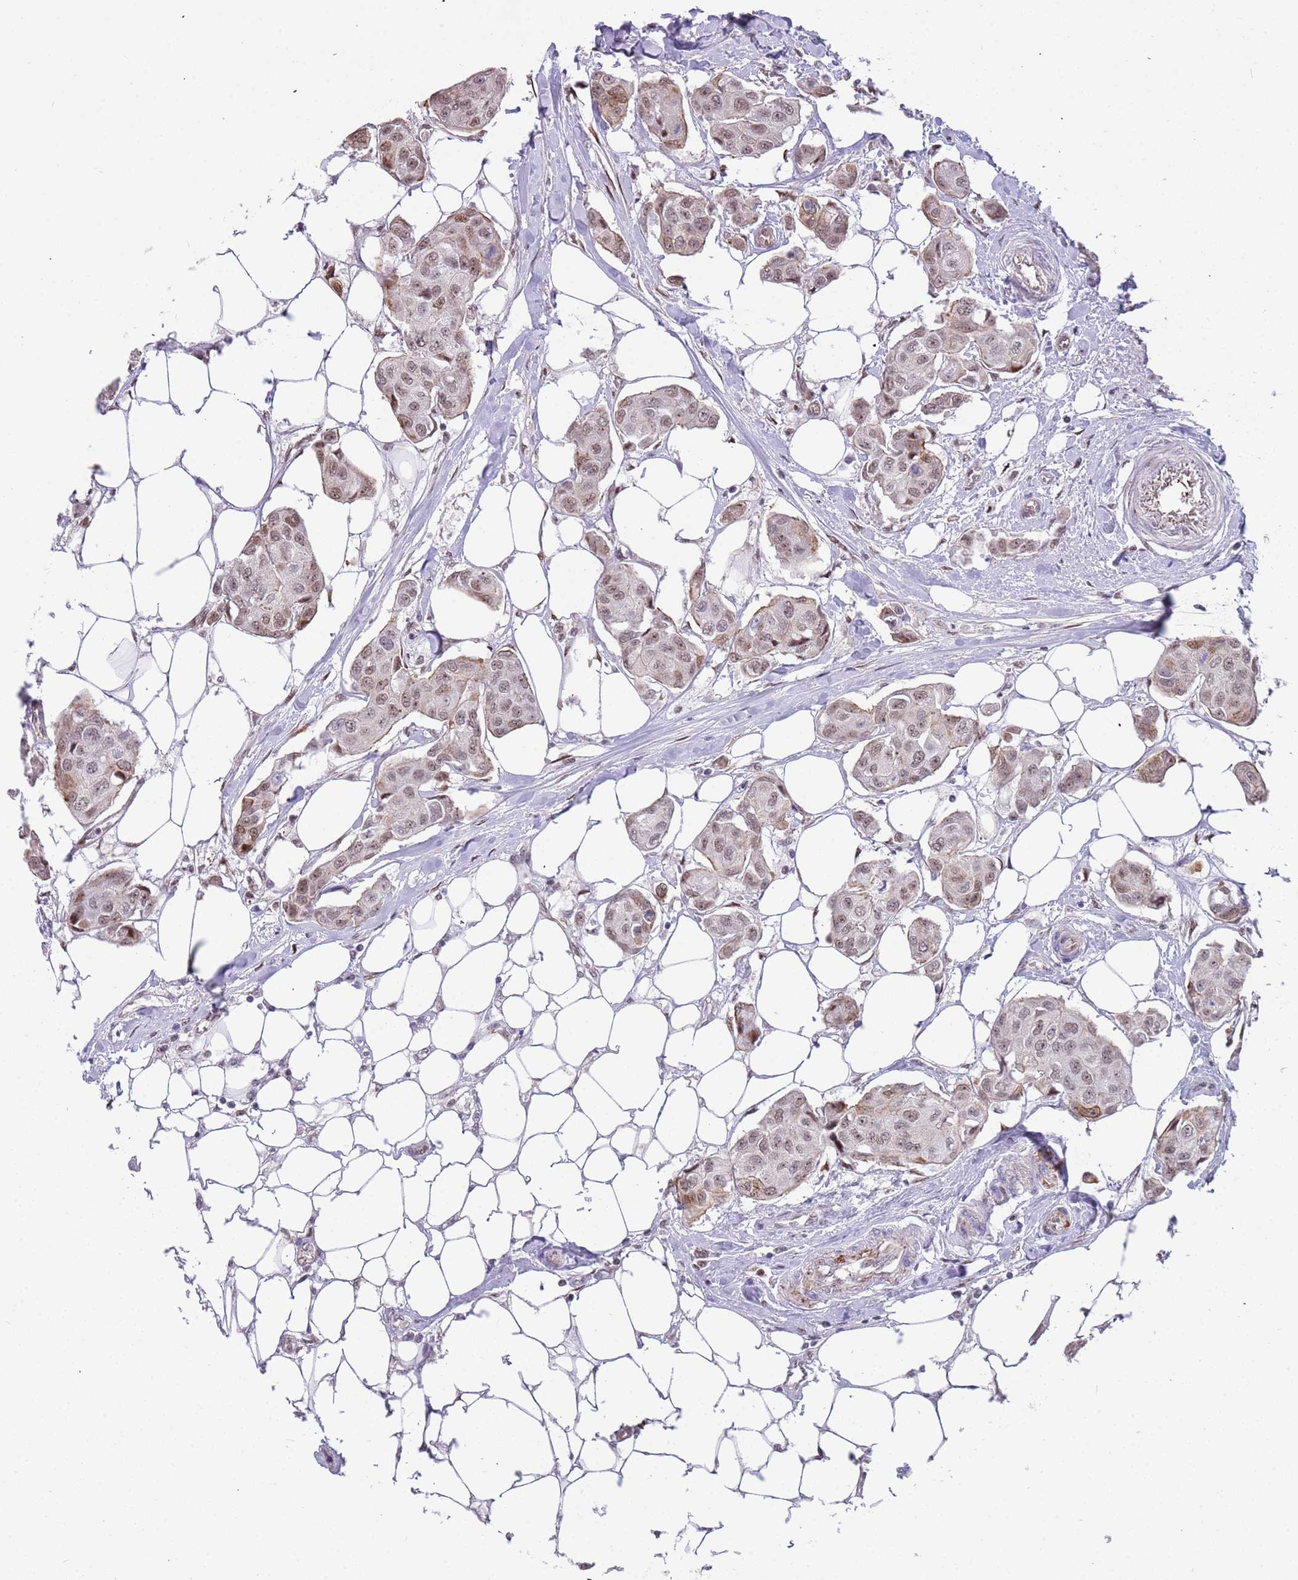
{"staining": {"intensity": "weak", "quantity": ">75%", "location": "nuclear"}, "tissue": "breast cancer", "cell_type": "Tumor cells", "image_type": "cancer", "snomed": [{"axis": "morphology", "description": "Duct carcinoma"}, {"axis": "topography", "description": "Breast"}, {"axis": "topography", "description": "Lymph node"}], "caption": "A micrograph of intraductal carcinoma (breast) stained for a protein exhibits weak nuclear brown staining in tumor cells.", "gene": "LRMDA", "patient": {"sex": "female", "age": 80}}